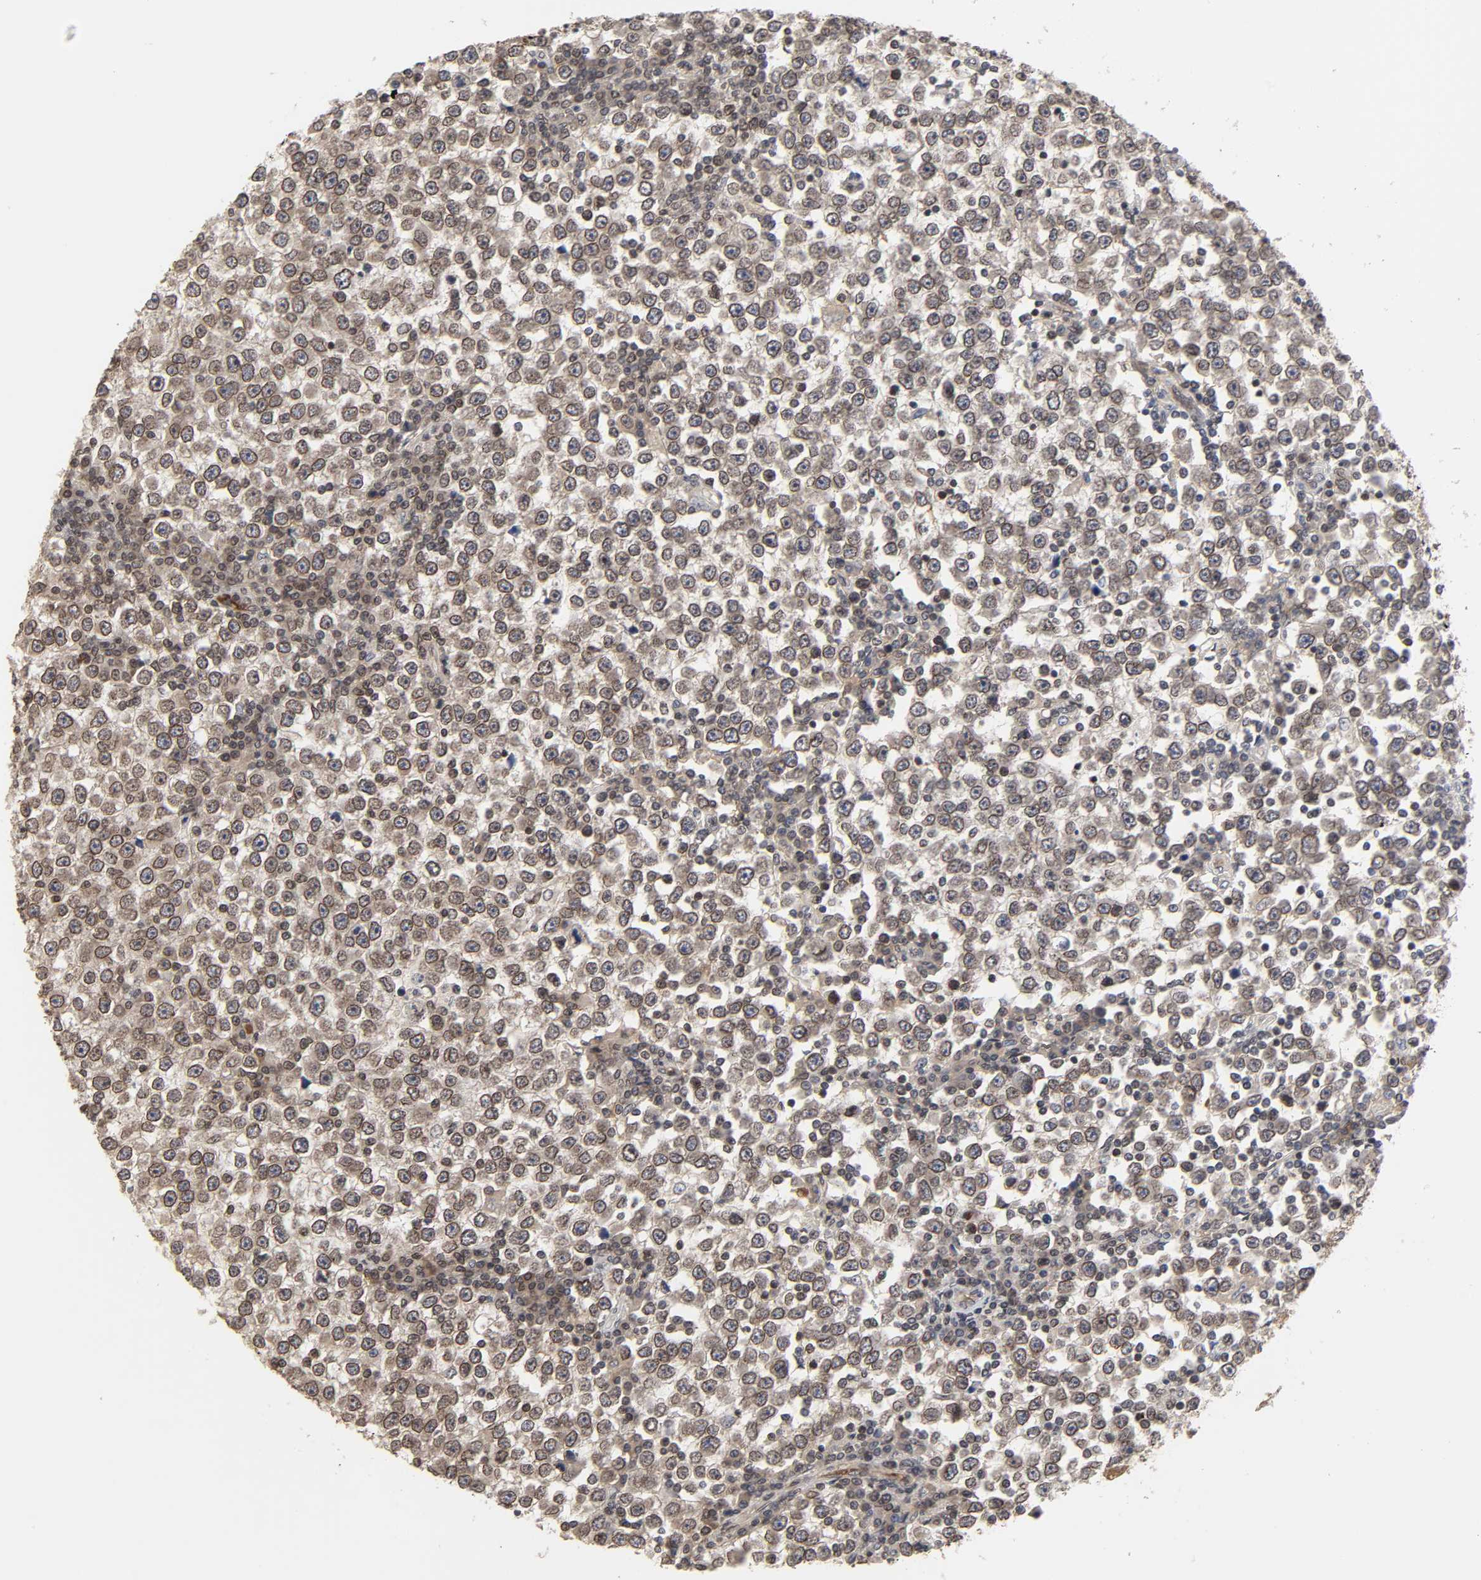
{"staining": {"intensity": "strong", "quantity": ">75%", "location": "cytoplasmic/membranous,nuclear"}, "tissue": "testis cancer", "cell_type": "Tumor cells", "image_type": "cancer", "snomed": [{"axis": "morphology", "description": "Seminoma, NOS"}, {"axis": "topography", "description": "Testis"}], "caption": "Immunohistochemistry histopathology image of human seminoma (testis) stained for a protein (brown), which demonstrates high levels of strong cytoplasmic/membranous and nuclear staining in approximately >75% of tumor cells.", "gene": "CPN2", "patient": {"sex": "male", "age": 65}}